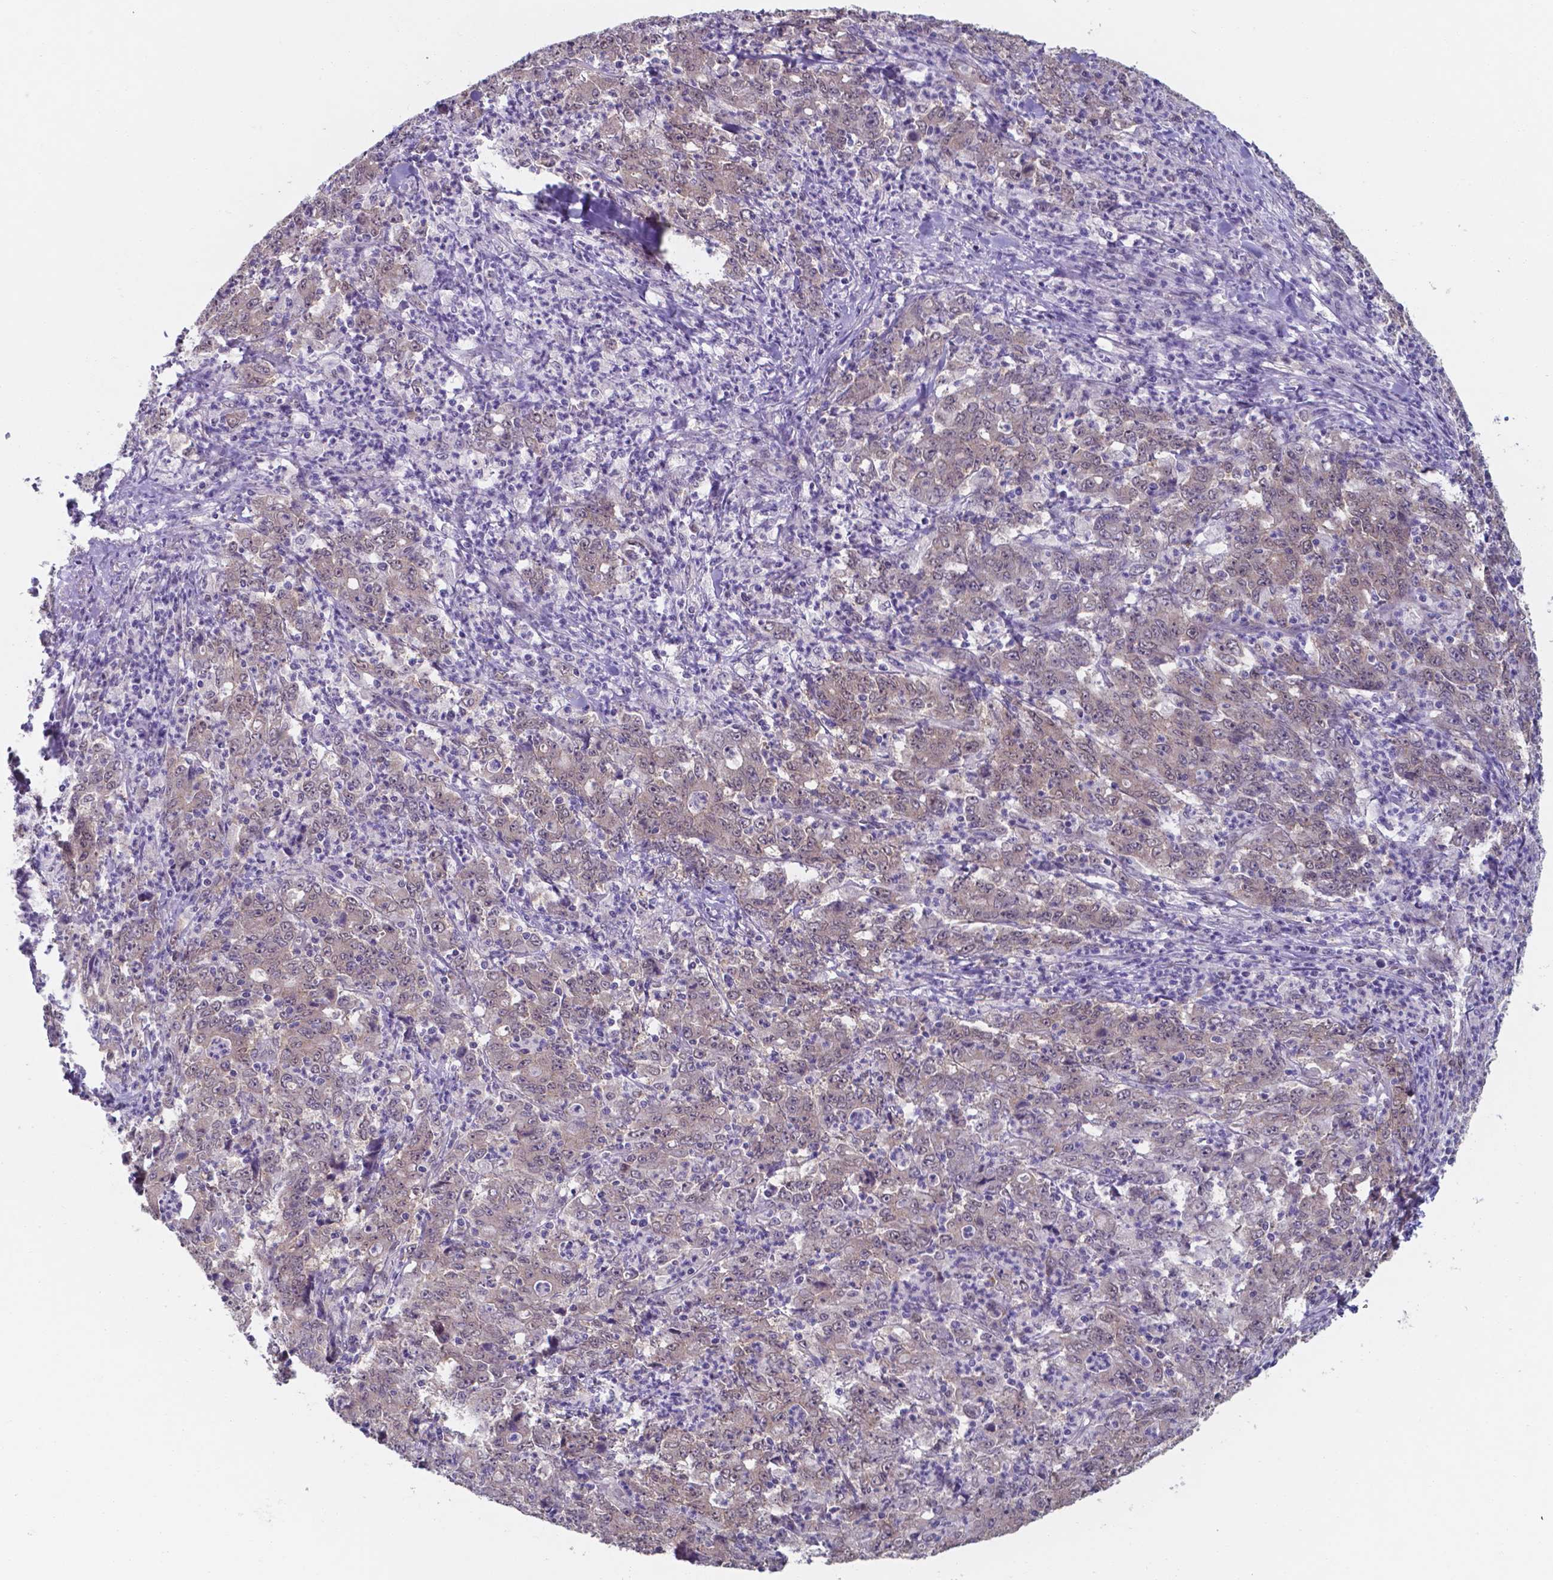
{"staining": {"intensity": "weak", "quantity": "<25%", "location": "cytoplasmic/membranous,nuclear"}, "tissue": "stomach cancer", "cell_type": "Tumor cells", "image_type": "cancer", "snomed": [{"axis": "morphology", "description": "Adenocarcinoma, NOS"}, {"axis": "topography", "description": "Stomach, lower"}], "caption": "Tumor cells are negative for protein expression in human stomach adenocarcinoma. The staining is performed using DAB brown chromogen with nuclei counter-stained in using hematoxylin.", "gene": "UBE2E2", "patient": {"sex": "female", "age": 71}}